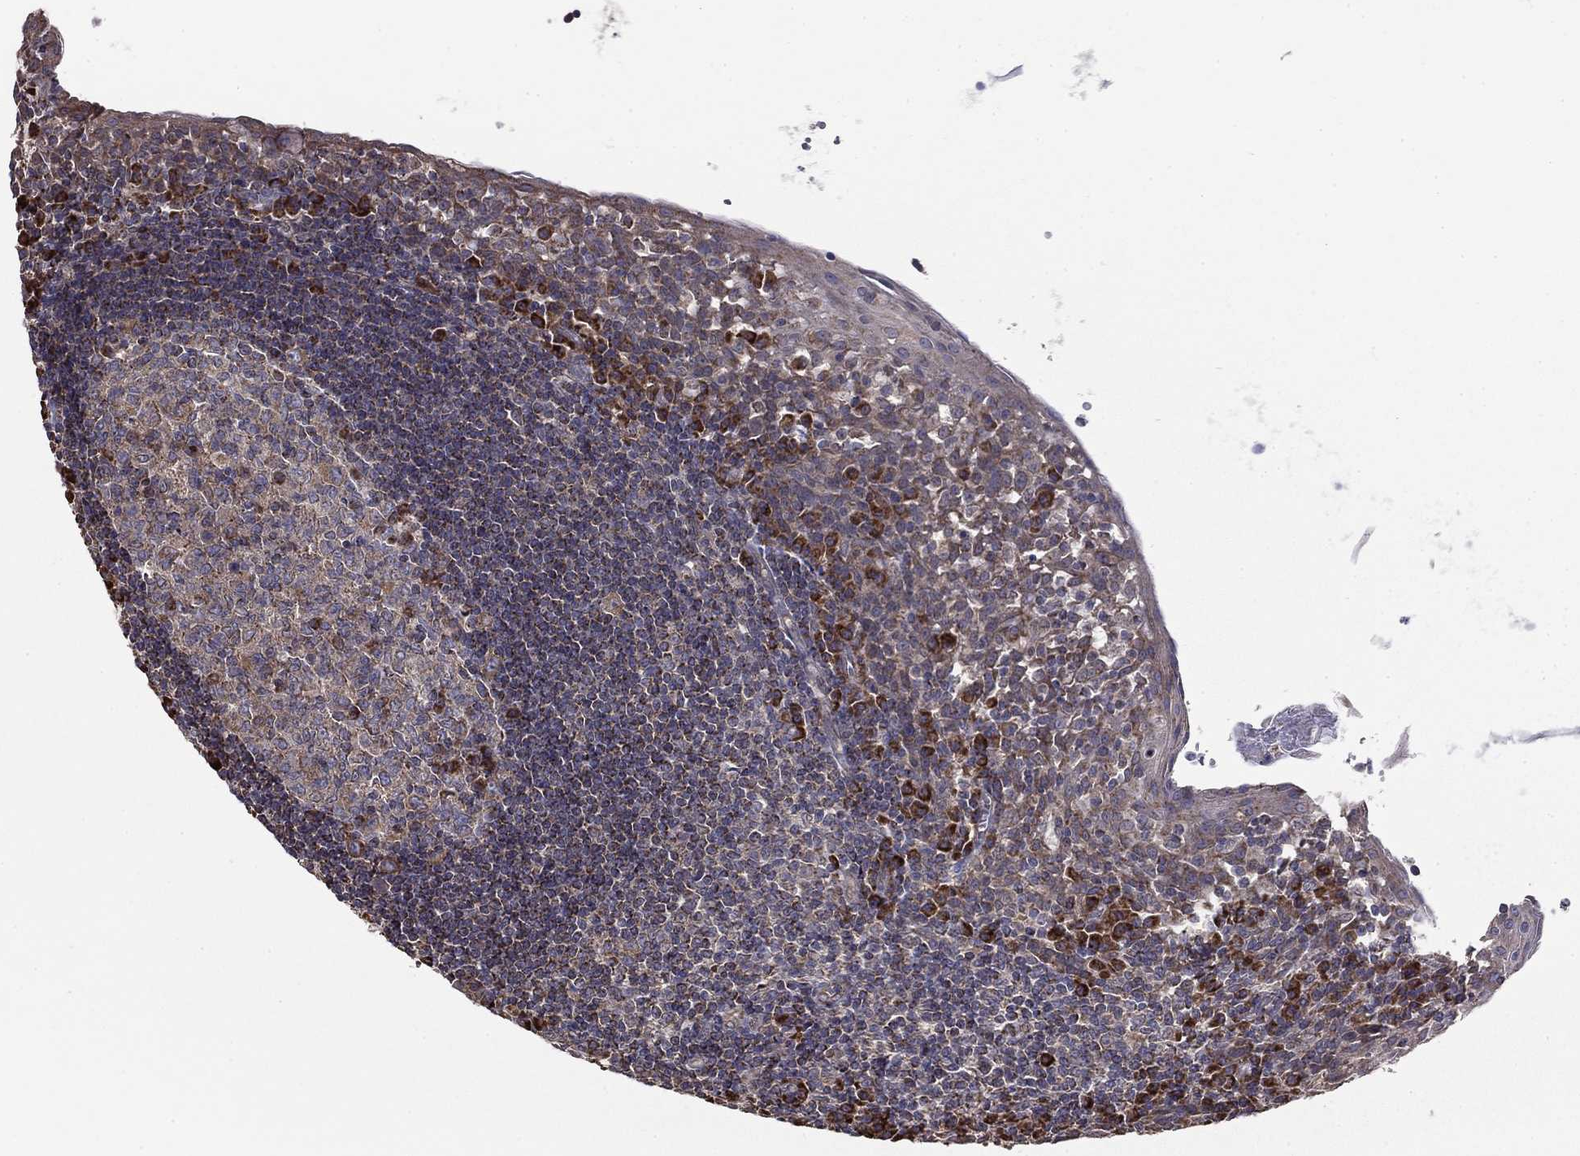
{"staining": {"intensity": "strong", "quantity": "<25%", "location": "cytoplasmic/membranous"}, "tissue": "tonsil", "cell_type": "Germinal center cells", "image_type": "normal", "snomed": [{"axis": "morphology", "description": "Normal tissue, NOS"}, {"axis": "topography", "description": "Tonsil"}], "caption": "High-magnification brightfield microscopy of normal tonsil stained with DAB (3,3'-diaminobenzidine) (brown) and counterstained with hematoxylin (blue). germinal center cells exhibit strong cytoplasmic/membranous positivity is identified in approximately<25% of cells.", "gene": "NKIRAS1", "patient": {"sex": "female", "age": 13}}